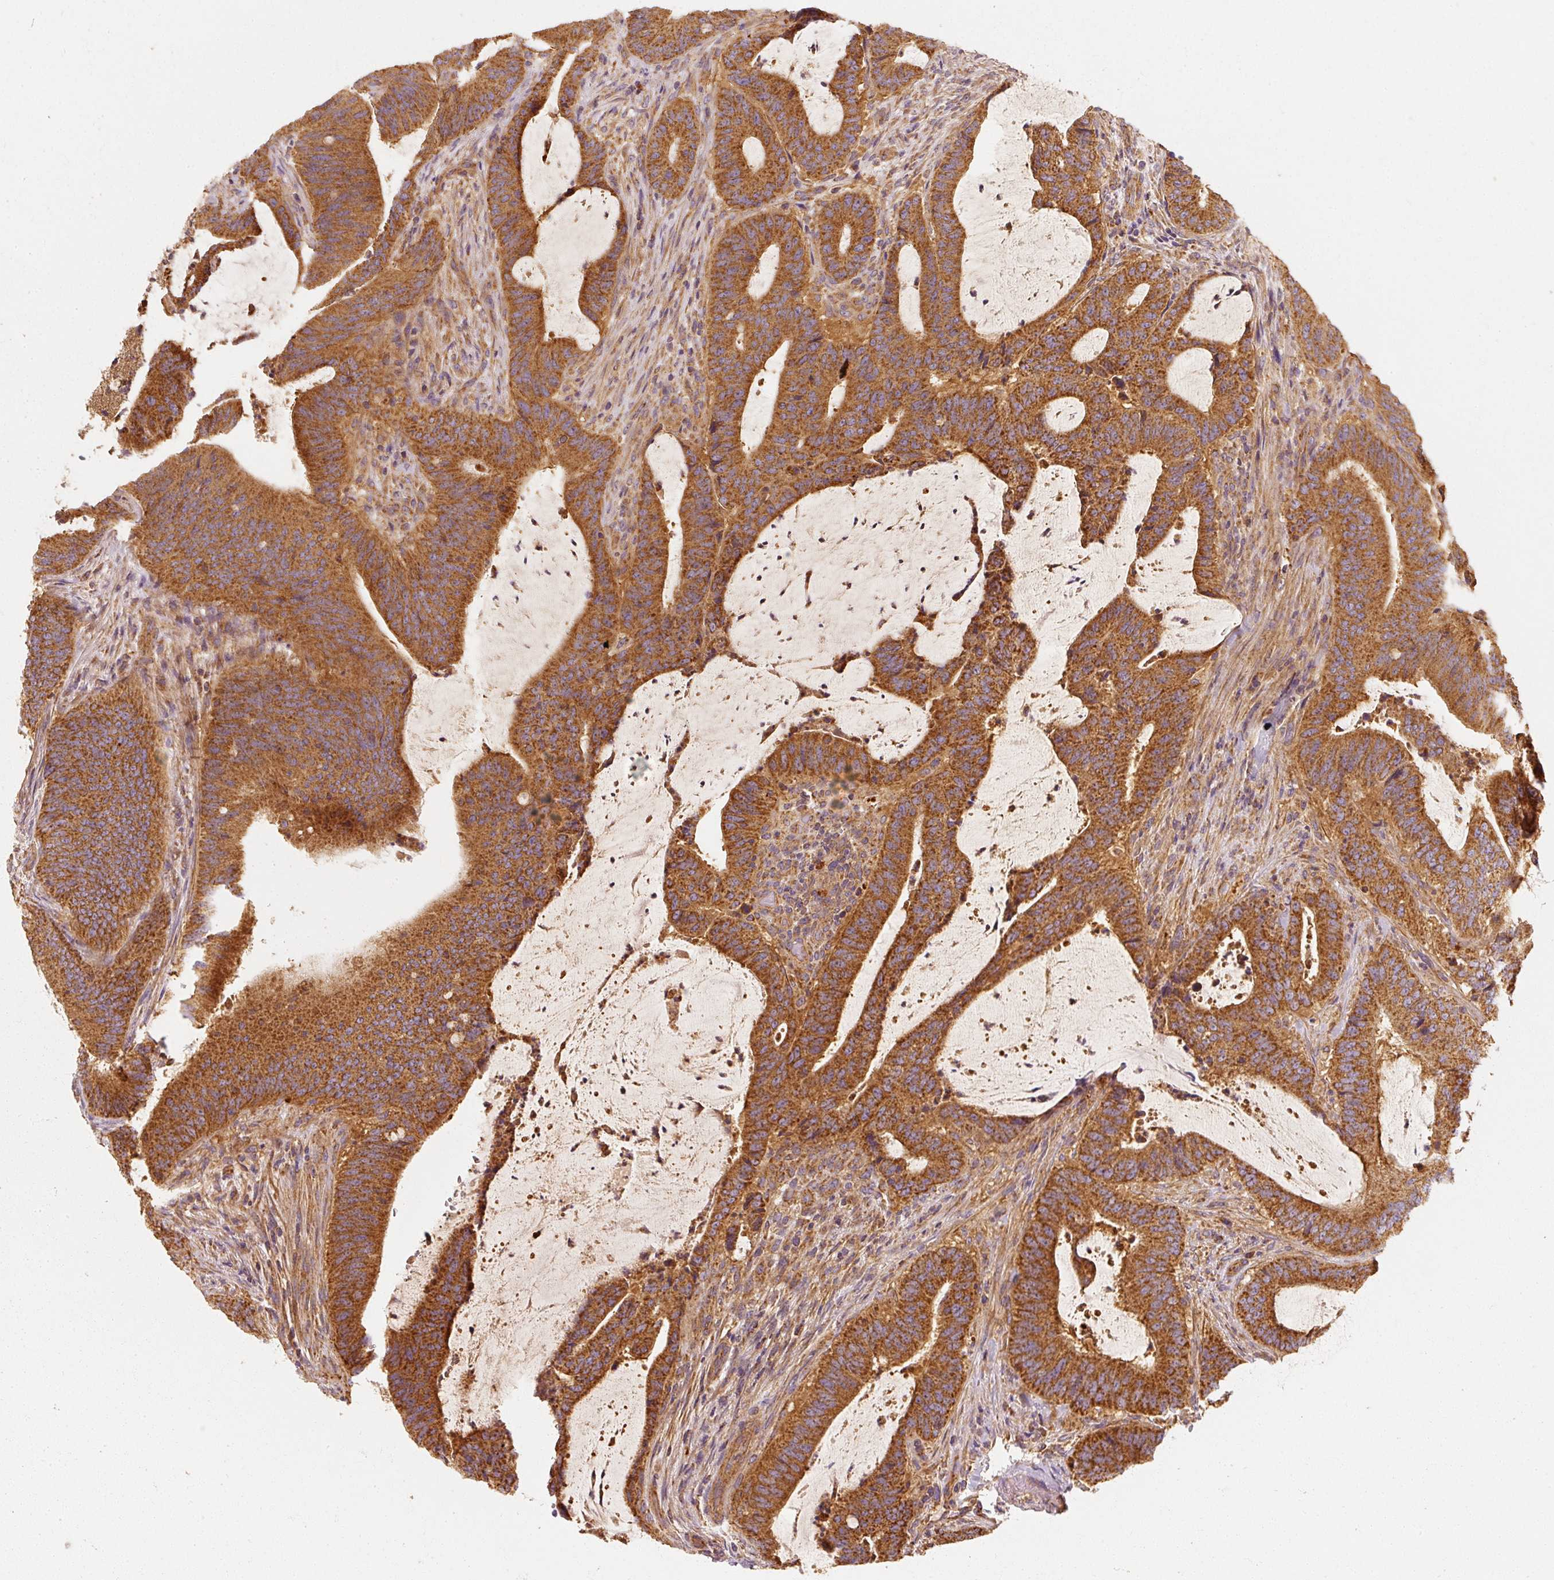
{"staining": {"intensity": "strong", "quantity": ">75%", "location": "cytoplasmic/membranous"}, "tissue": "colorectal cancer", "cell_type": "Tumor cells", "image_type": "cancer", "snomed": [{"axis": "morphology", "description": "Adenocarcinoma, NOS"}, {"axis": "topography", "description": "Colon"}], "caption": "An image showing strong cytoplasmic/membranous staining in approximately >75% of tumor cells in colorectal cancer, as visualized by brown immunohistochemical staining.", "gene": "TOMM40", "patient": {"sex": "female", "age": 43}}